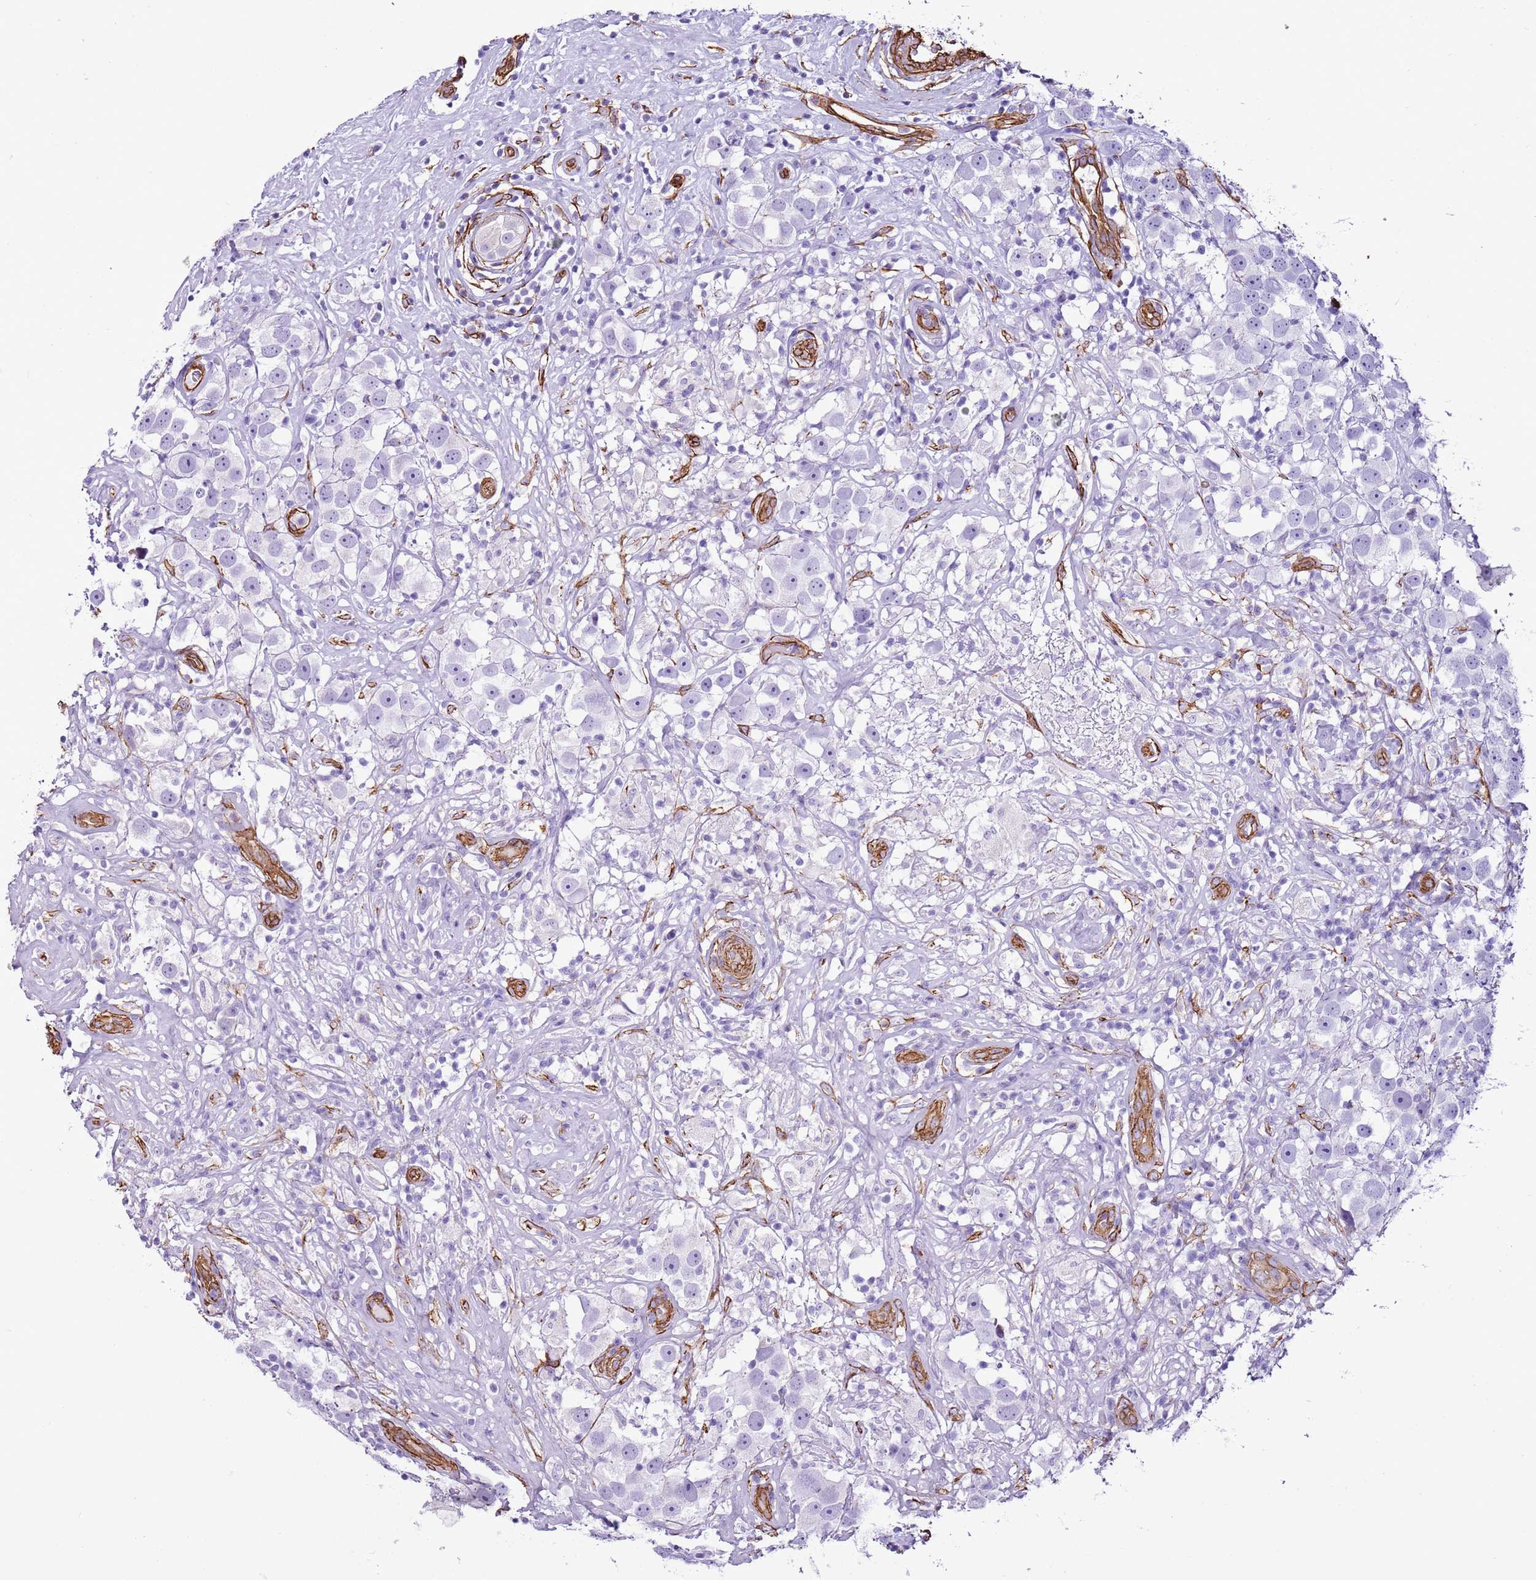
{"staining": {"intensity": "negative", "quantity": "none", "location": "none"}, "tissue": "testis cancer", "cell_type": "Tumor cells", "image_type": "cancer", "snomed": [{"axis": "morphology", "description": "Seminoma, NOS"}, {"axis": "topography", "description": "Testis"}], "caption": "Testis seminoma was stained to show a protein in brown. There is no significant positivity in tumor cells. Nuclei are stained in blue.", "gene": "CTDSPL", "patient": {"sex": "male", "age": 49}}